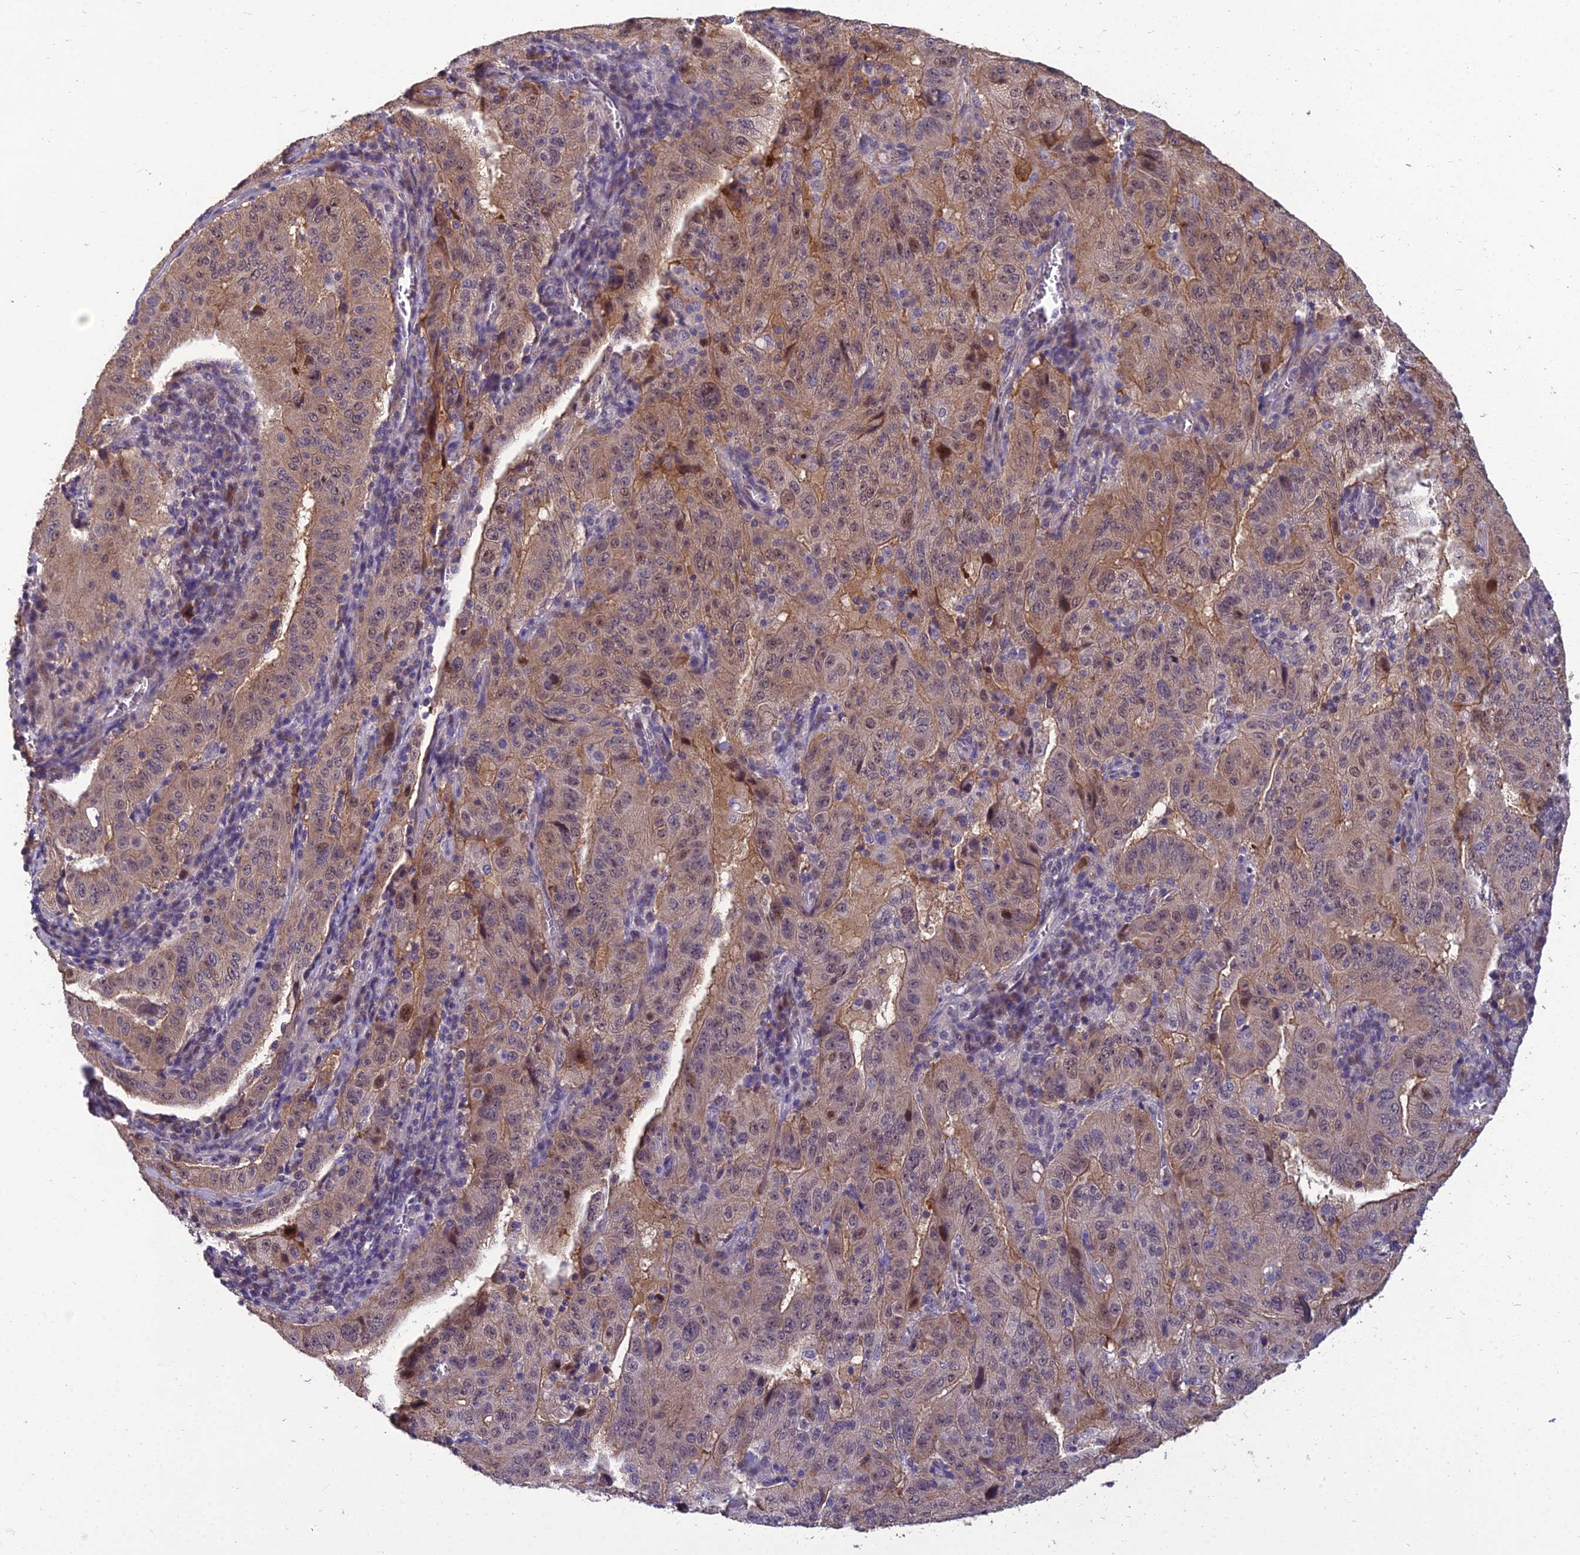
{"staining": {"intensity": "weak", "quantity": "<25%", "location": "nuclear"}, "tissue": "pancreatic cancer", "cell_type": "Tumor cells", "image_type": "cancer", "snomed": [{"axis": "morphology", "description": "Adenocarcinoma, NOS"}, {"axis": "topography", "description": "Pancreas"}], "caption": "DAB immunohistochemical staining of human adenocarcinoma (pancreatic) displays no significant staining in tumor cells. The staining is performed using DAB (3,3'-diaminobenzidine) brown chromogen with nuclei counter-stained in using hematoxylin.", "gene": "GRWD1", "patient": {"sex": "male", "age": 63}}